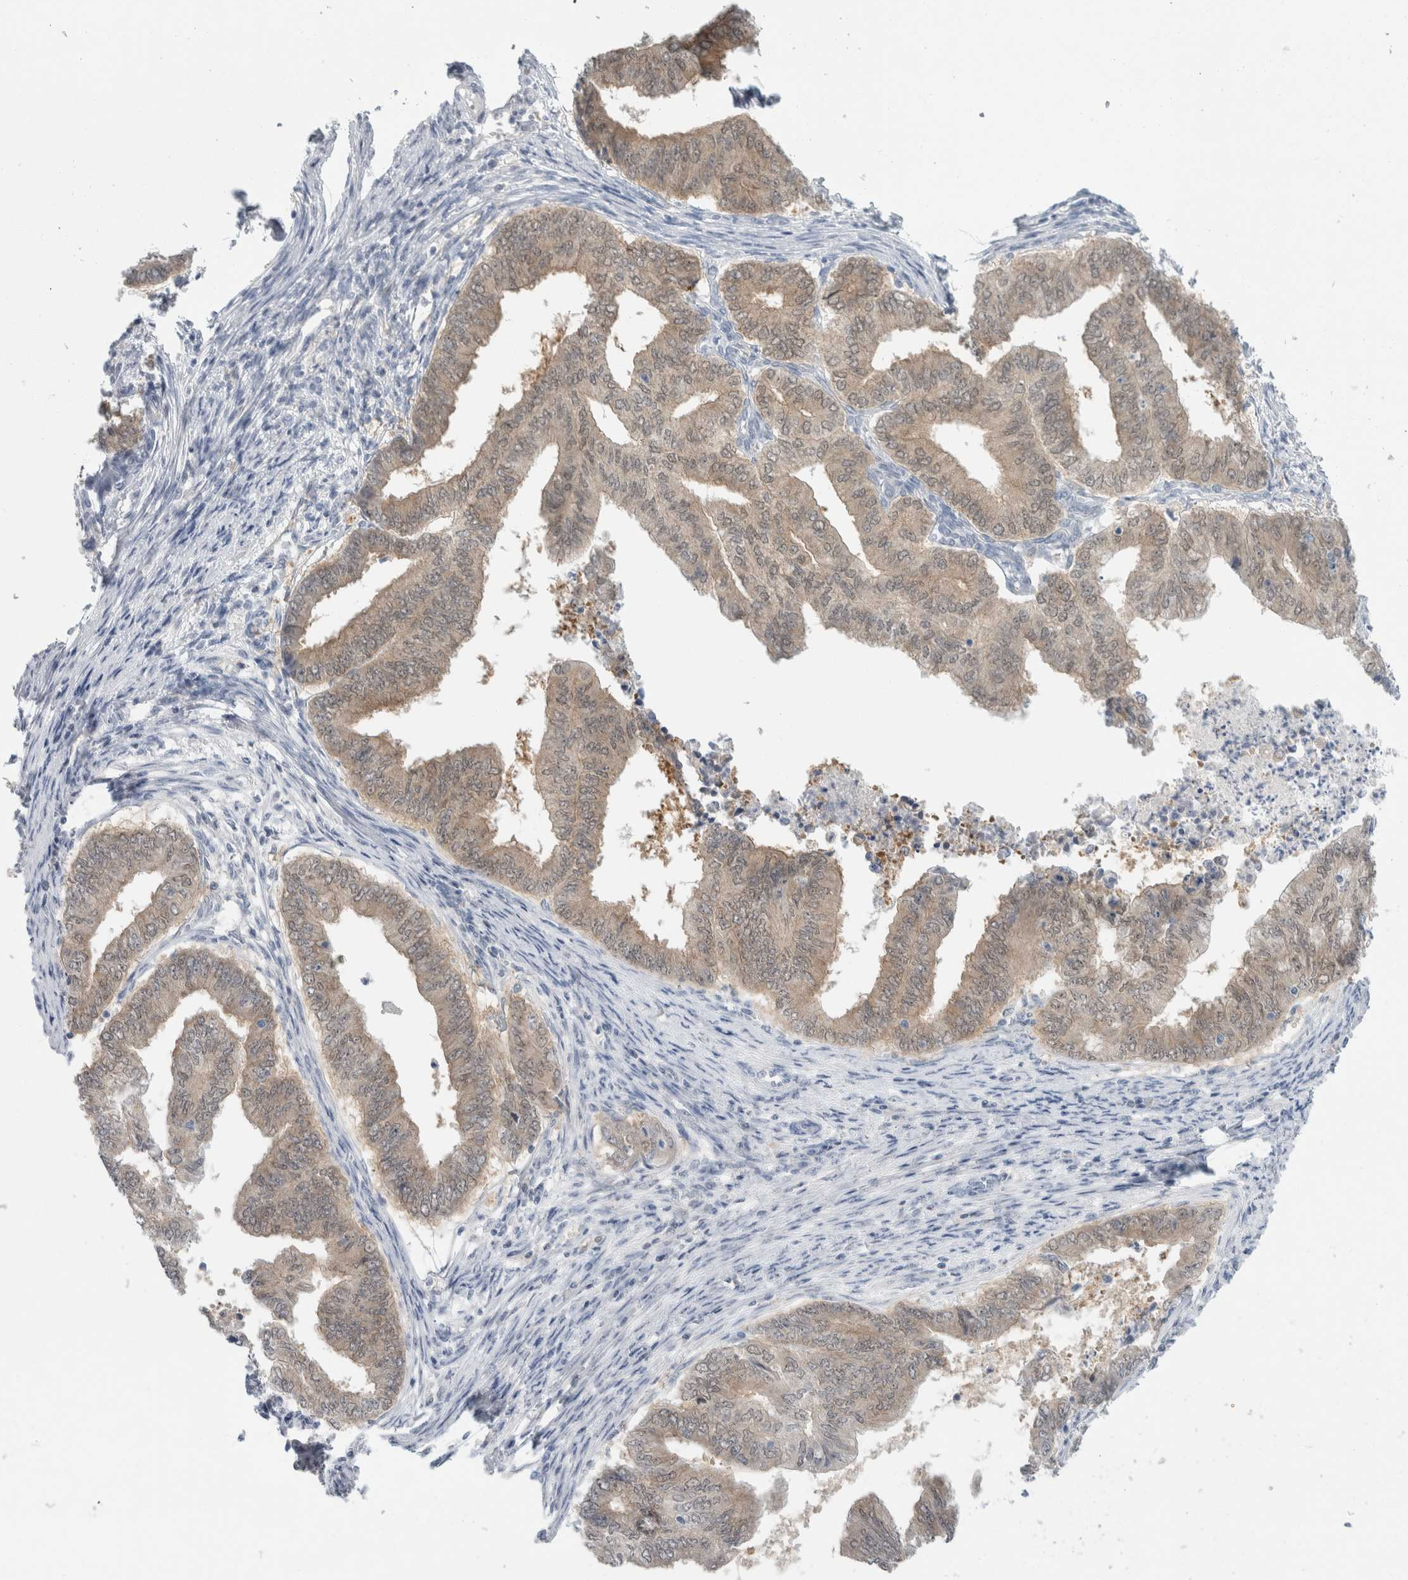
{"staining": {"intensity": "weak", "quantity": "25%-75%", "location": "cytoplasmic/membranous,nuclear"}, "tissue": "endometrial cancer", "cell_type": "Tumor cells", "image_type": "cancer", "snomed": [{"axis": "morphology", "description": "Polyp, NOS"}, {"axis": "morphology", "description": "Adenocarcinoma, NOS"}, {"axis": "morphology", "description": "Adenoma, NOS"}, {"axis": "topography", "description": "Endometrium"}], "caption": "Endometrial cancer tissue reveals weak cytoplasmic/membranous and nuclear staining in about 25%-75% of tumor cells, visualized by immunohistochemistry.", "gene": "CASP6", "patient": {"sex": "female", "age": 79}}